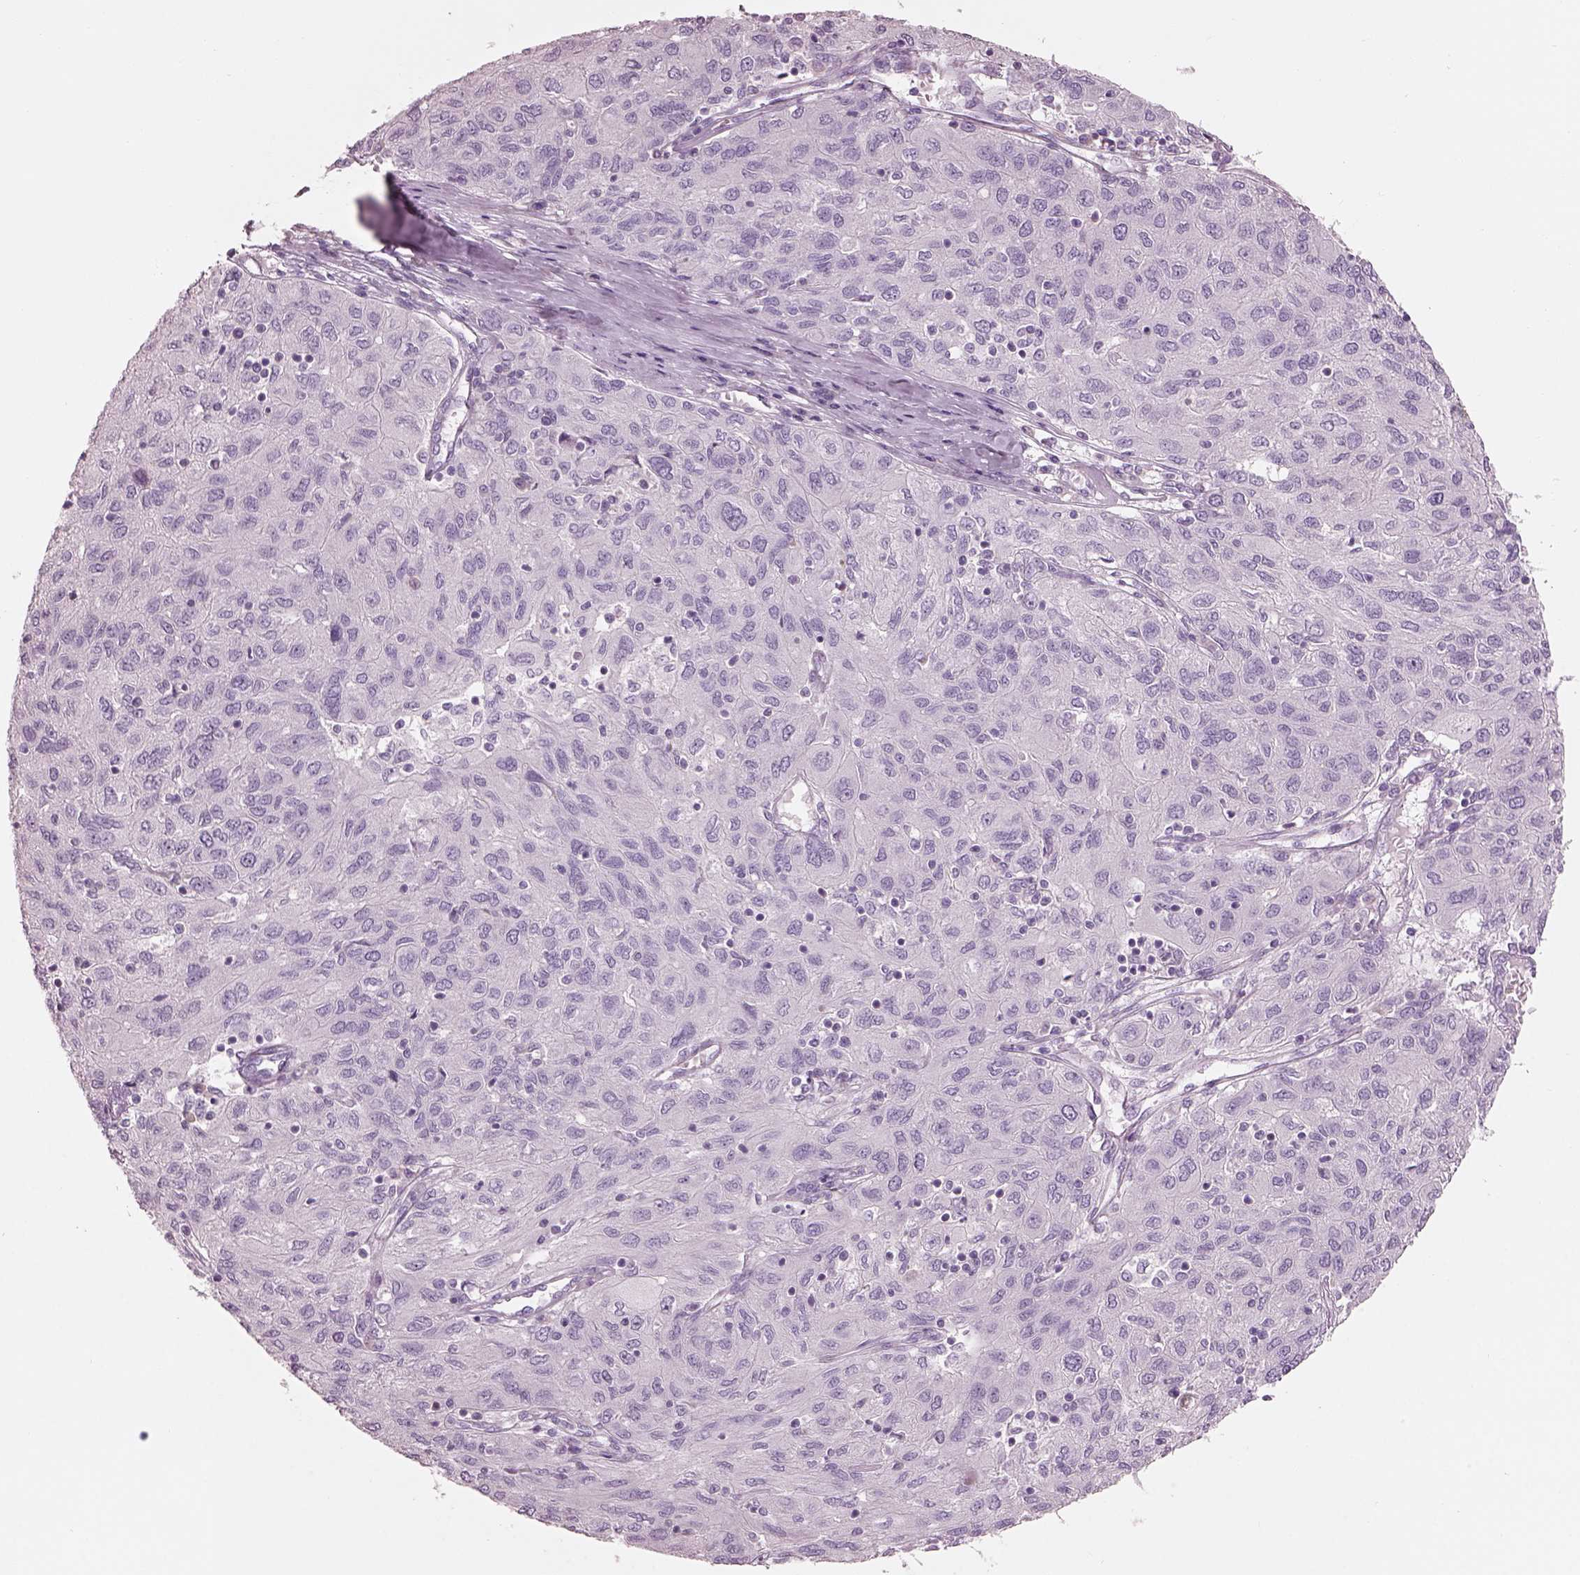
{"staining": {"intensity": "negative", "quantity": "none", "location": "none"}, "tissue": "ovarian cancer", "cell_type": "Tumor cells", "image_type": "cancer", "snomed": [{"axis": "morphology", "description": "Carcinoma, endometroid"}, {"axis": "topography", "description": "Ovary"}], "caption": "This is a image of immunohistochemistry (IHC) staining of ovarian endometroid carcinoma, which shows no expression in tumor cells. The staining was performed using DAB to visualize the protein expression in brown, while the nuclei were stained in blue with hematoxylin (Magnification: 20x).", "gene": "SLC27A2", "patient": {"sex": "female", "age": 50}}